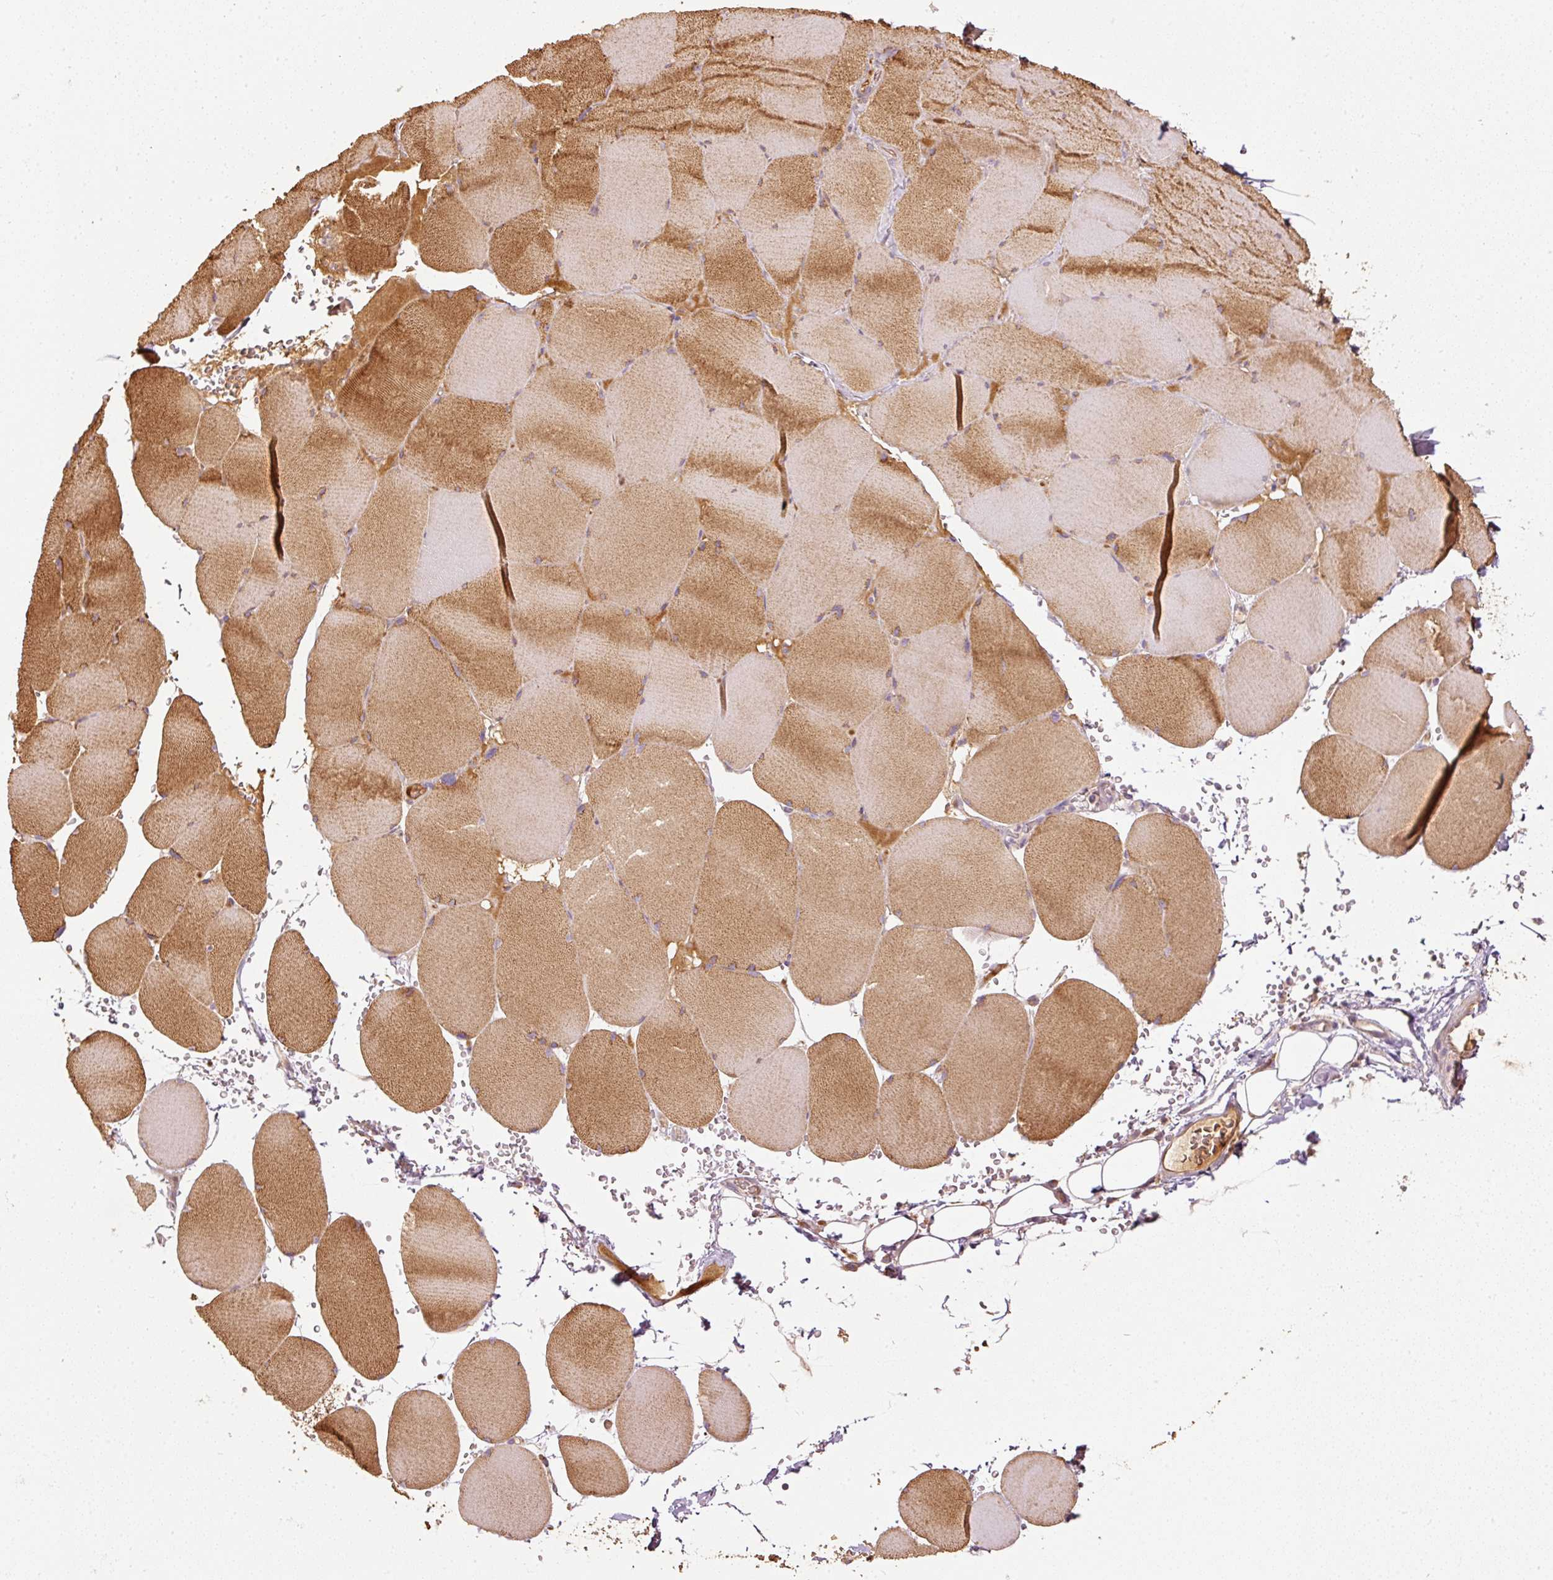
{"staining": {"intensity": "moderate", "quantity": ">75%", "location": "cytoplasmic/membranous"}, "tissue": "skeletal muscle", "cell_type": "Myocytes", "image_type": "normal", "snomed": [{"axis": "morphology", "description": "Normal tissue, NOS"}, {"axis": "topography", "description": "Skeletal muscle"}, {"axis": "topography", "description": "Head-Neck"}], "caption": "DAB immunohistochemical staining of unremarkable skeletal muscle exhibits moderate cytoplasmic/membranous protein expression in about >75% of myocytes. Using DAB (3,3'-diaminobenzidine) (brown) and hematoxylin (blue) stains, captured at high magnification using brightfield microscopy.", "gene": "SERPING1", "patient": {"sex": "male", "age": 66}}